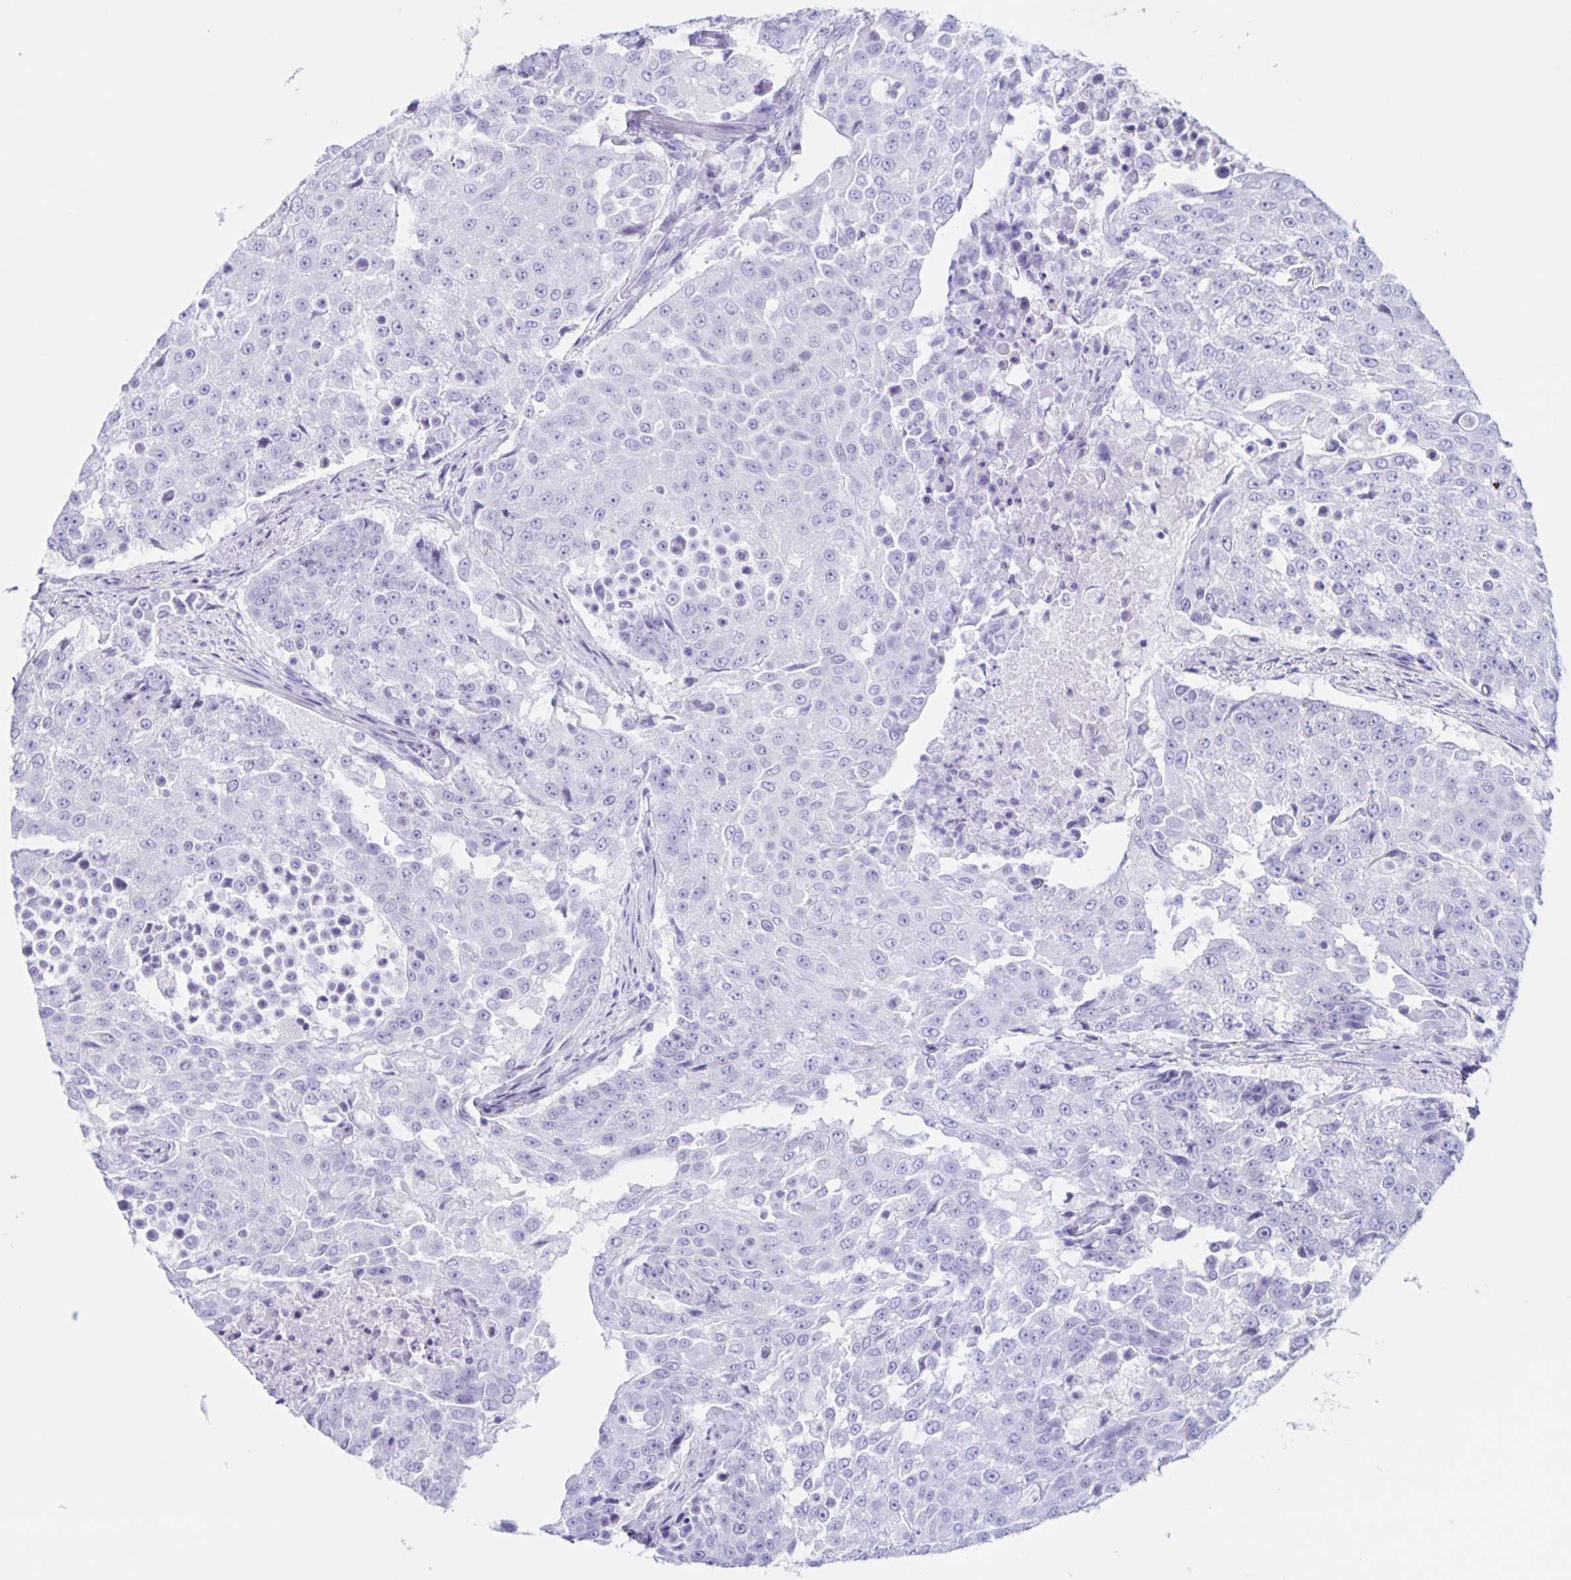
{"staining": {"intensity": "negative", "quantity": "none", "location": "none"}, "tissue": "urothelial cancer", "cell_type": "Tumor cells", "image_type": "cancer", "snomed": [{"axis": "morphology", "description": "Urothelial carcinoma, High grade"}, {"axis": "topography", "description": "Urinary bladder"}], "caption": "Immunohistochemistry of human high-grade urothelial carcinoma exhibits no staining in tumor cells. The staining was performed using DAB to visualize the protein expression in brown, while the nuclei were stained in blue with hematoxylin (Magnification: 20x).", "gene": "C12orf56", "patient": {"sex": "female", "age": 63}}